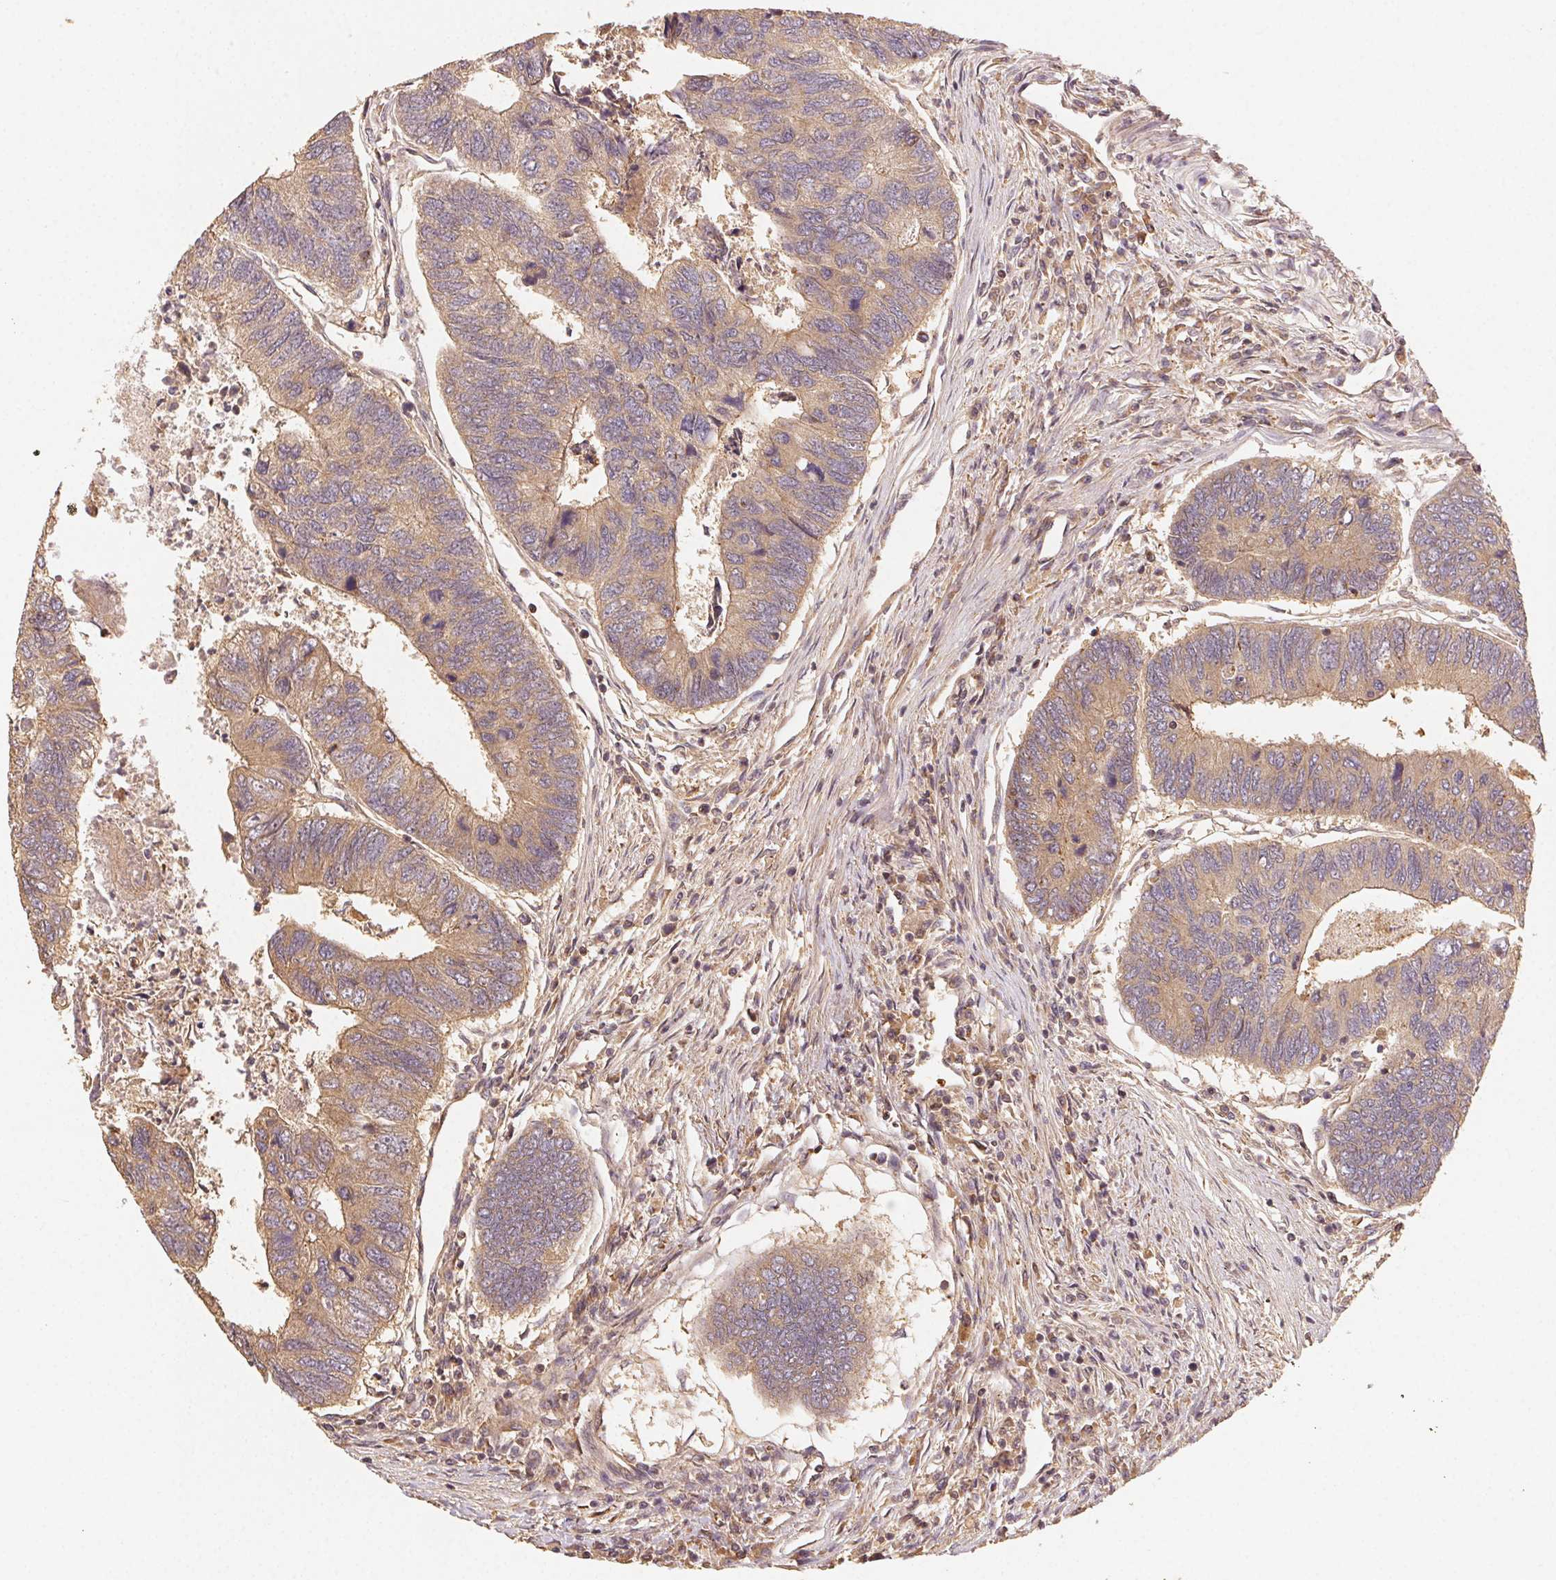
{"staining": {"intensity": "weak", "quantity": ">75%", "location": "cytoplasmic/membranous"}, "tissue": "colorectal cancer", "cell_type": "Tumor cells", "image_type": "cancer", "snomed": [{"axis": "morphology", "description": "Adenocarcinoma, NOS"}, {"axis": "topography", "description": "Colon"}], "caption": "Weak cytoplasmic/membranous positivity for a protein is present in approximately >75% of tumor cells of colorectal cancer using immunohistochemistry (IHC).", "gene": "RALA", "patient": {"sex": "female", "age": 67}}